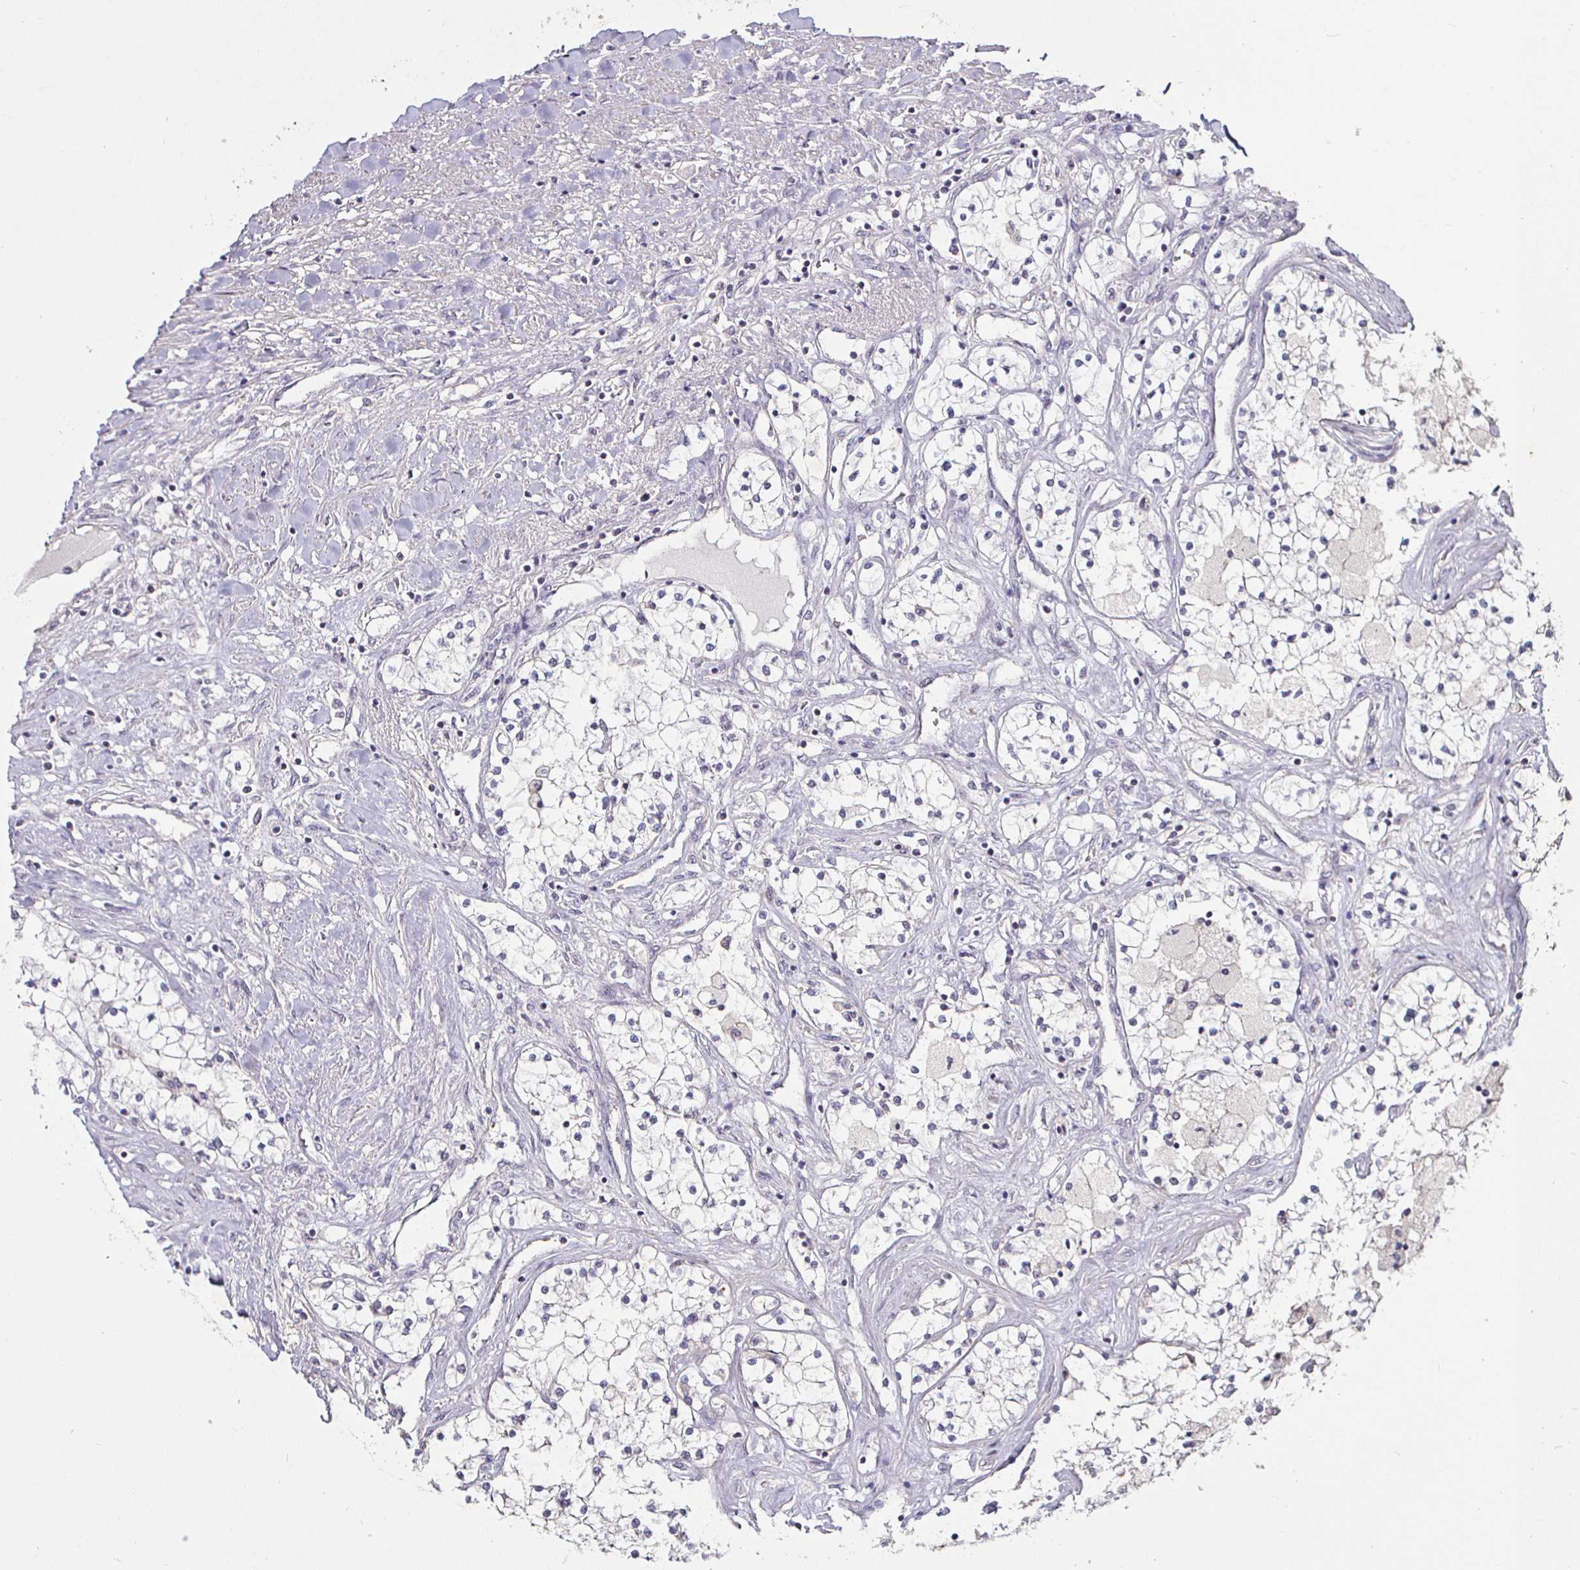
{"staining": {"intensity": "negative", "quantity": "none", "location": "none"}, "tissue": "renal cancer", "cell_type": "Tumor cells", "image_type": "cancer", "snomed": [{"axis": "morphology", "description": "Adenocarcinoma, NOS"}, {"axis": "topography", "description": "Kidney"}], "caption": "Immunohistochemistry (IHC) histopathology image of renal cancer stained for a protein (brown), which displays no staining in tumor cells.", "gene": "MLH1", "patient": {"sex": "male", "age": 68}}